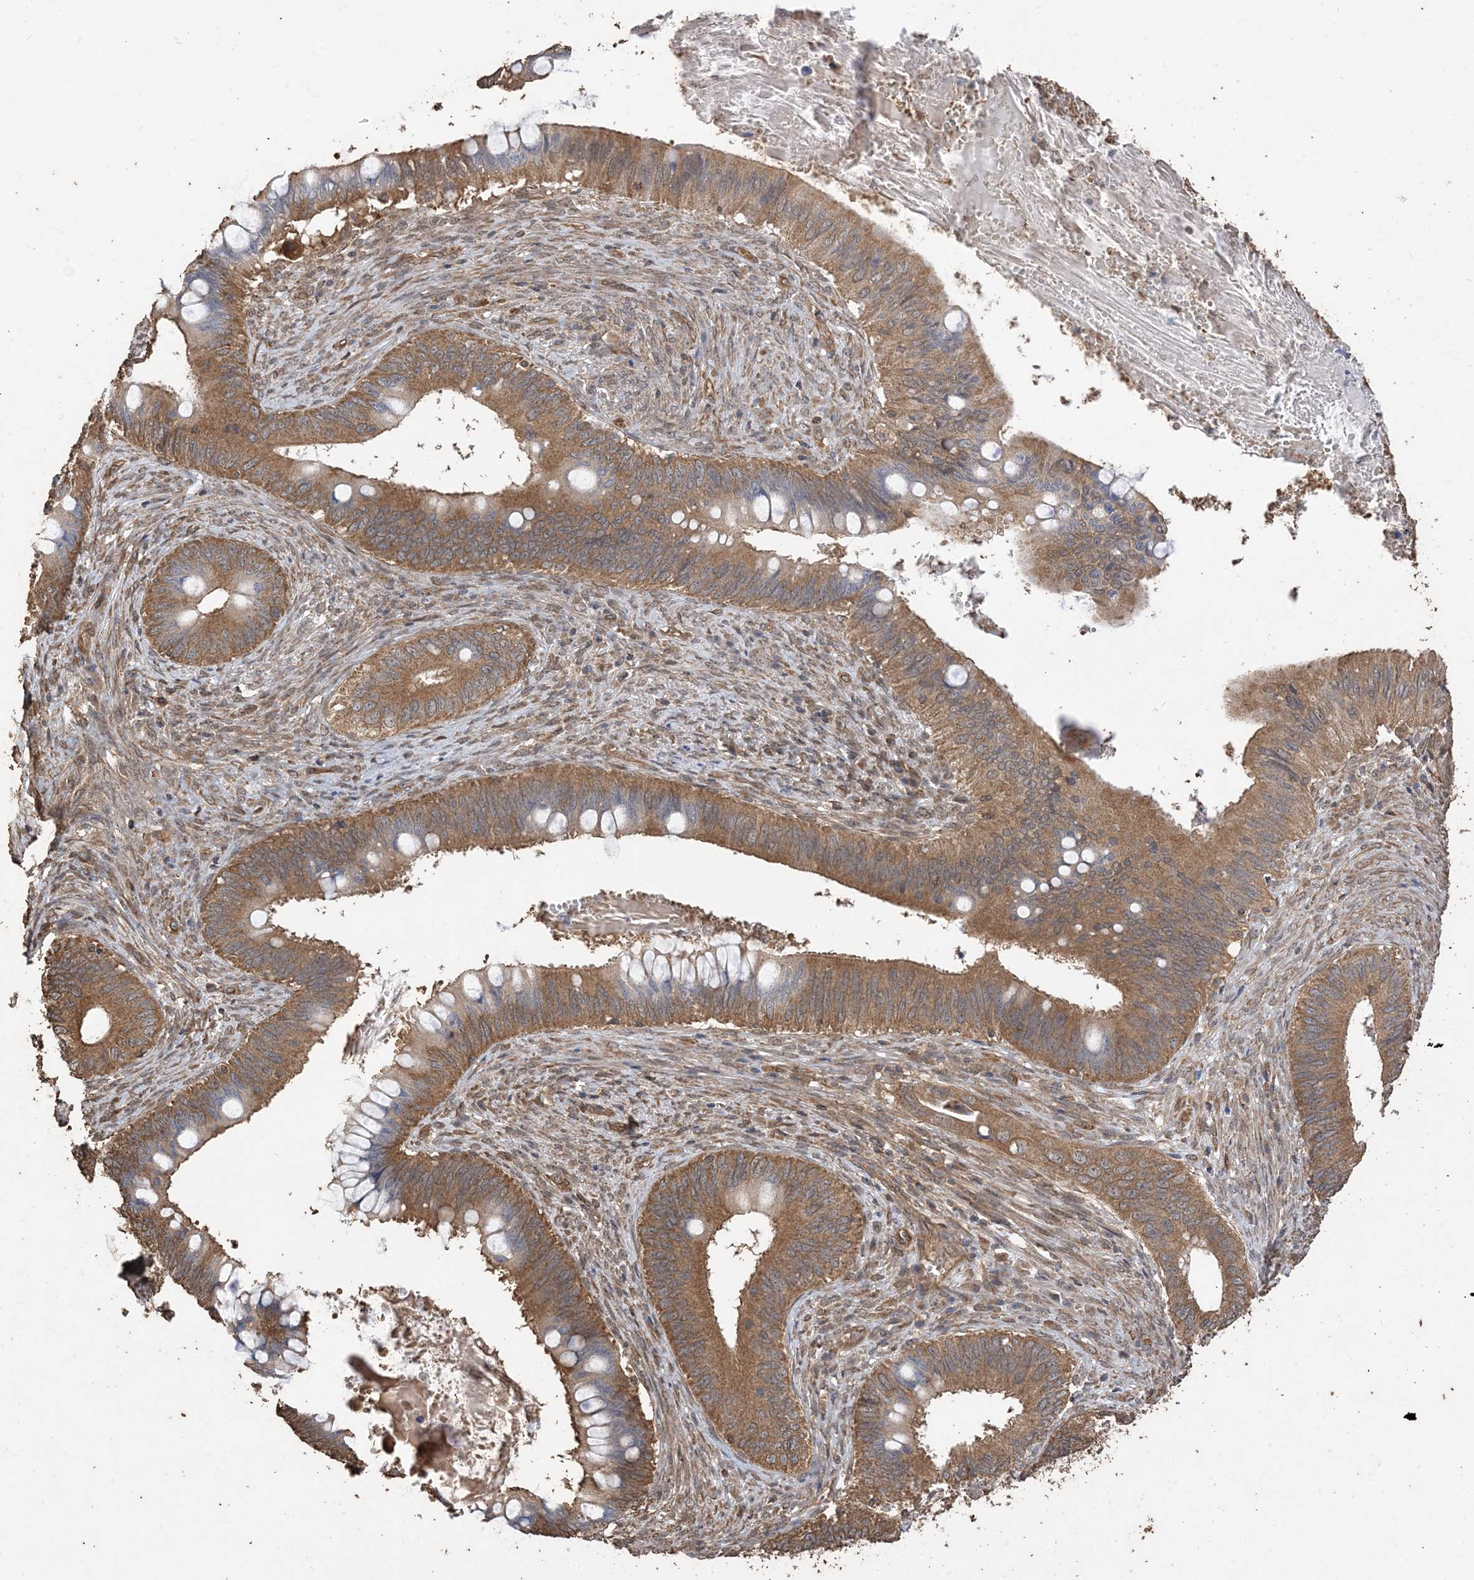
{"staining": {"intensity": "moderate", "quantity": ">75%", "location": "cytoplasmic/membranous"}, "tissue": "cervical cancer", "cell_type": "Tumor cells", "image_type": "cancer", "snomed": [{"axis": "morphology", "description": "Adenocarcinoma, NOS"}, {"axis": "topography", "description": "Cervix"}], "caption": "Cervical cancer (adenocarcinoma) tissue displays moderate cytoplasmic/membranous positivity in approximately >75% of tumor cells, visualized by immunohistochemistry. The protein of interest is shown in brown color, while the nuclei are stained blue.", "gene": "ZKSCAN5", "patient": {"sex": "female", "age": 42}}